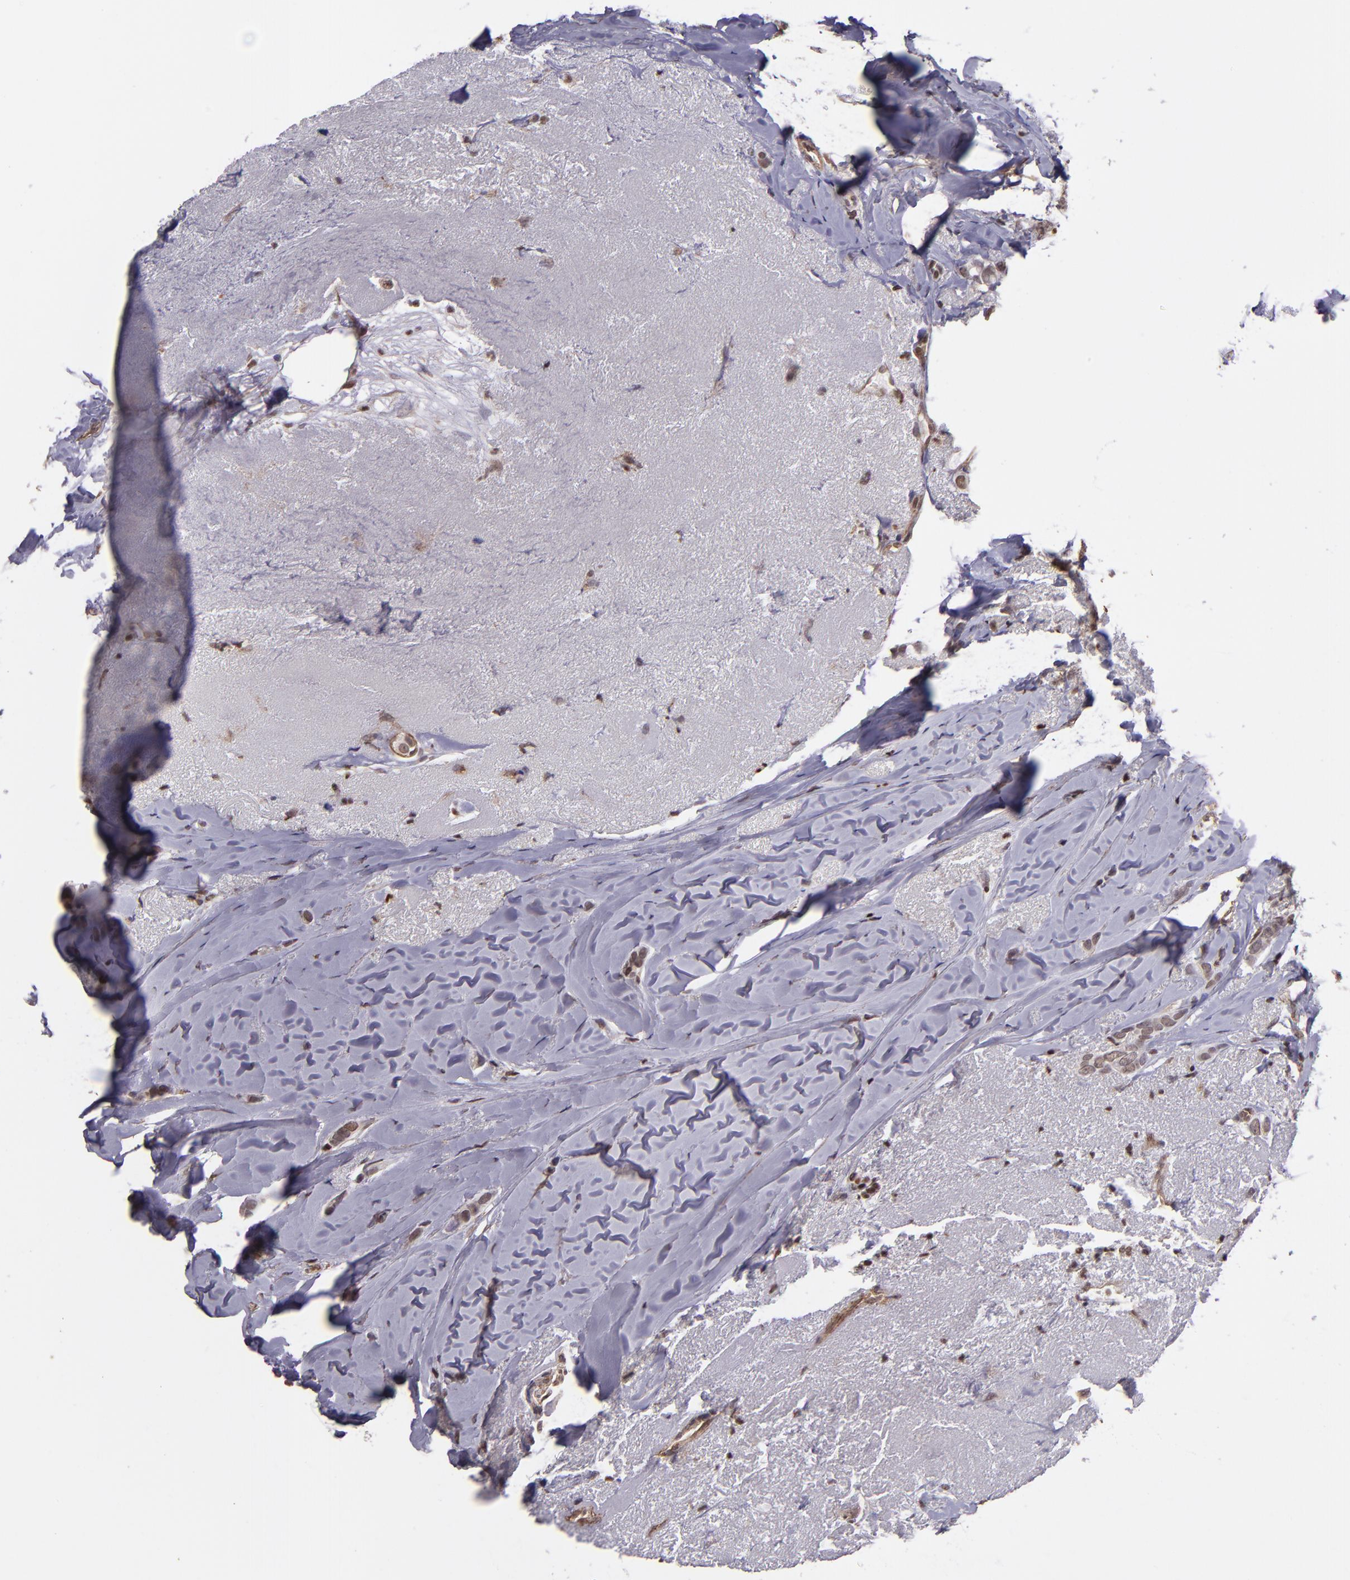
{"staining": {"intensity": "moderate", "quantity": ">75%", "location": "cytoplasmic/membranous,nuclear"}, "tissue": "breast cancer", "cell_type": "Tumor cells", "image_type": "cancer", "snomed": [{"axis": "morphology", "description": "Duct carcinoma"}, {"axis": "topography", "description": "Breast"}], "caption": "This is an image of IHC staining of breast cancer, which shows moderate positivity in the cytoplasmic/membranous and nuclear of tumor cells.", "gene": "ELF1", "patient": {"sex": "female", "age": 54}}